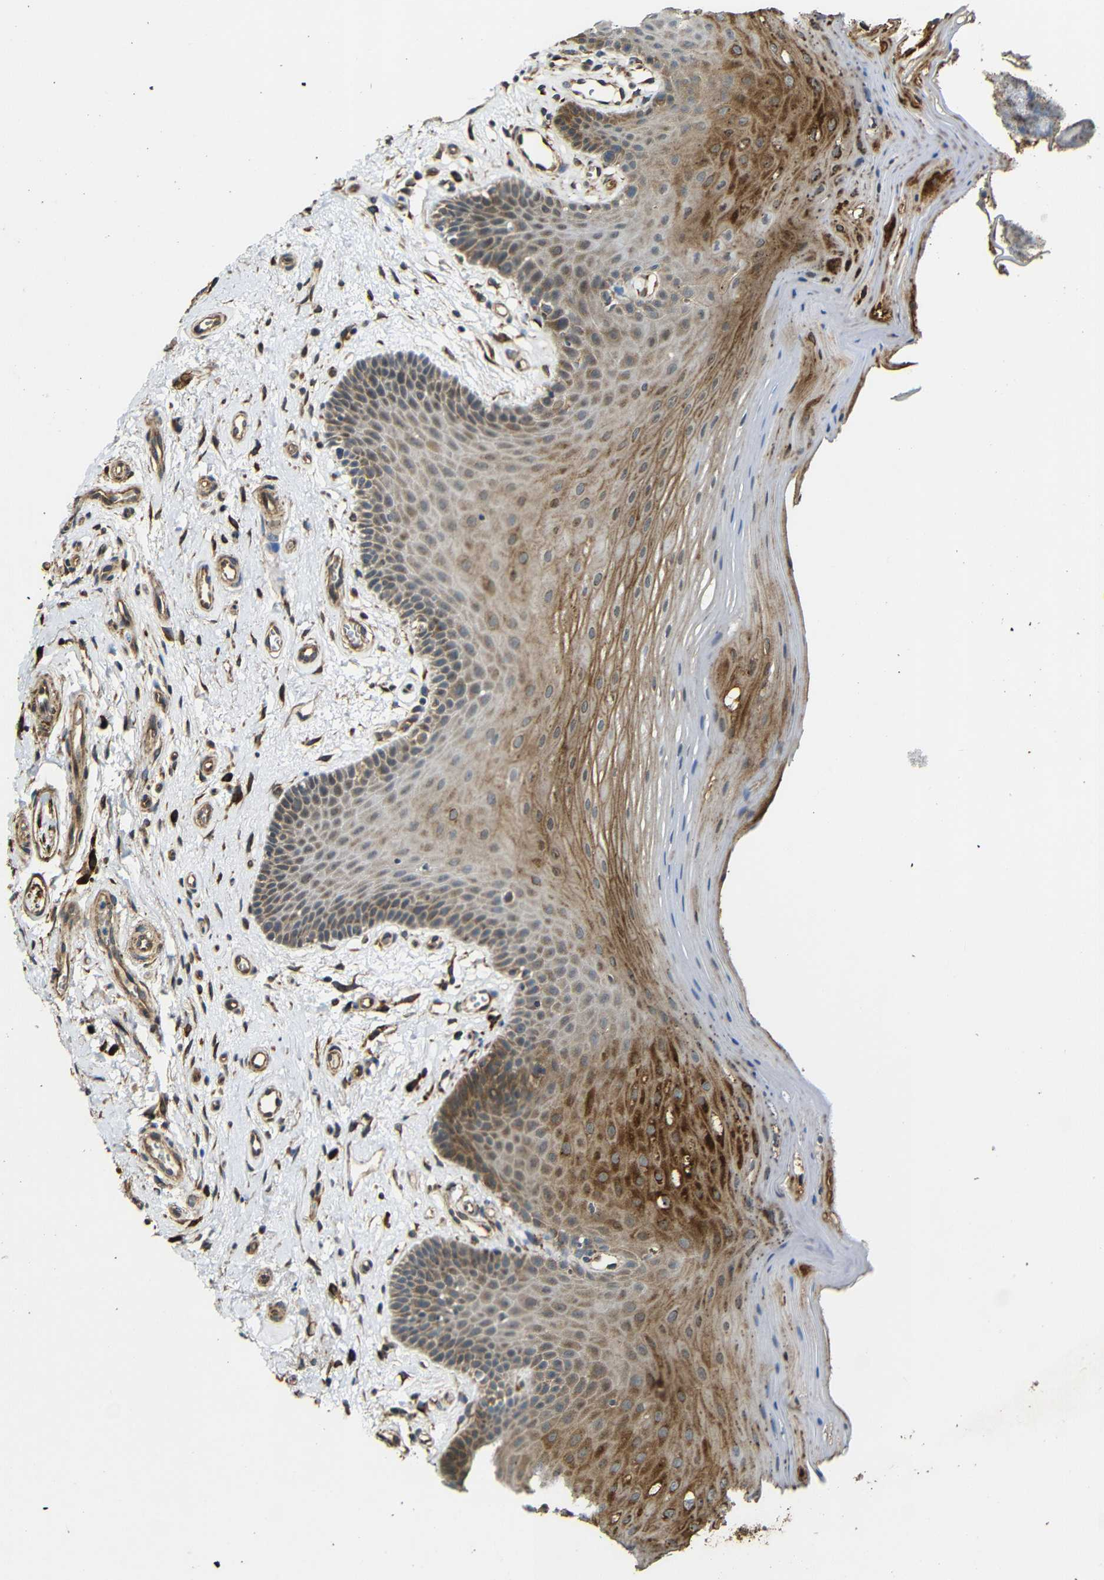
{"staining": {"intensity": "moderate", "quantity": ">75%", "location": "cytoplasmic/membranous"}, "tissue": "oral mucosa", "cell_type": "Squamous epithelial cells", "image_type": "normal", "snomed": [{"axis": "morphology", "description": "Normal tissue, NOS"}, {"axis": "topography", "description": "Skeletal muscle"}, {"axis": "topography", "description": "Oral tissue"}], "caption": "Protein expression analysis of normal human oral mucosa reveals moderate cytoplasmic/membranous staining in approximately >75% of squamous epithelial cells. Using DAB (brown) and hematoxylin (blue) stains, captured at high magnification using brightfield microscopy.", "gene": "KANK4", "patient": {"sex": "male", "age": 58}}